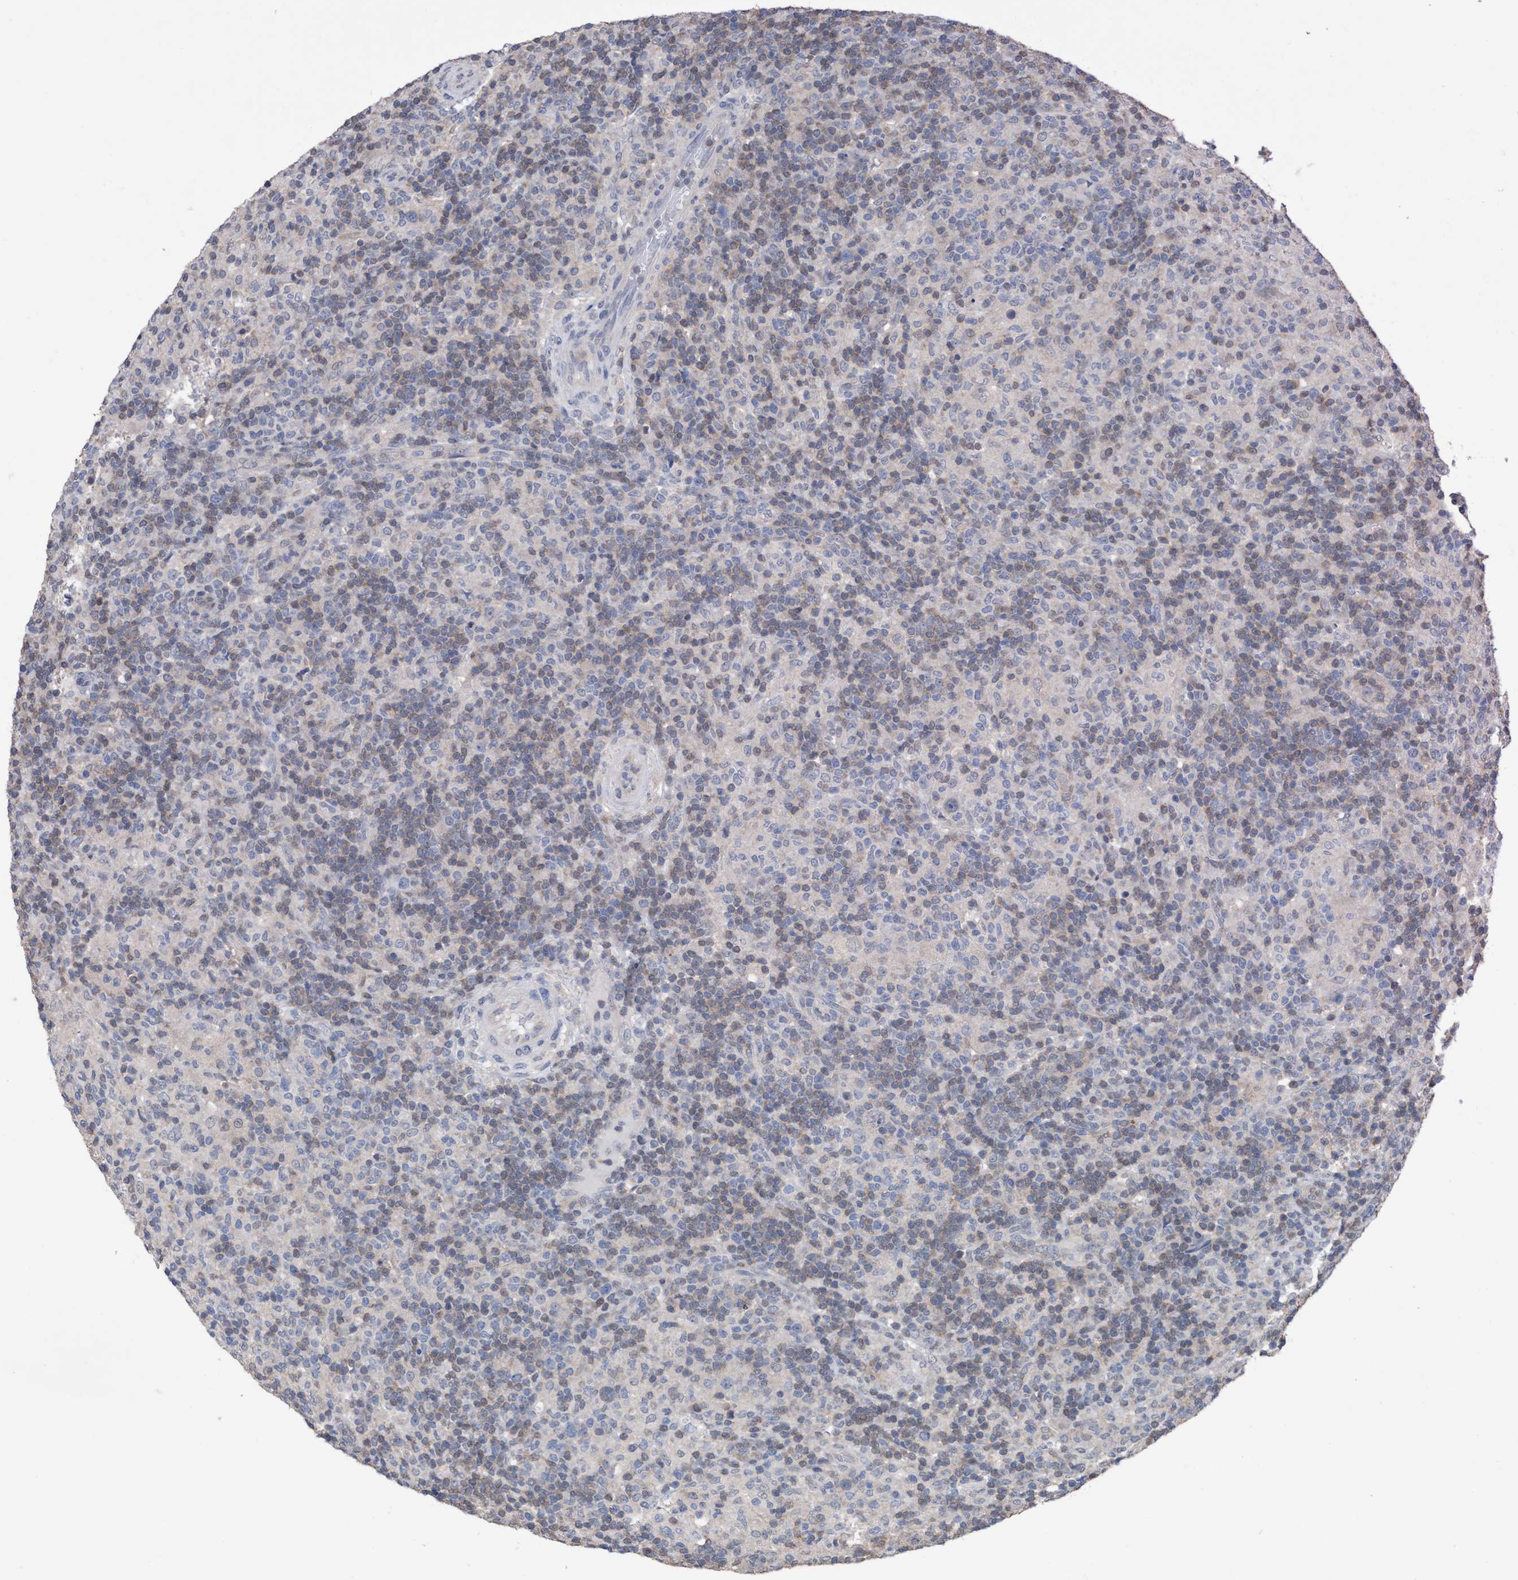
{"staining": {"intensity": "negative", "quantity": "none", "location": "none"}, "tissue": "lymphoma", "cell_type": "Tumor cells", "image_type": "cancer", "snomed": [{"axis": "morphology", "description": "Hodgkin's disease, NOS"}, {"axis": "topography", "description": "Lymph node"}], "caption": "This is an IHC image of human Hodgkin's disease. There is no staining in tumor cells.", "gene": "GLOD4", "patient": {"sex": "male", "age": 70}}